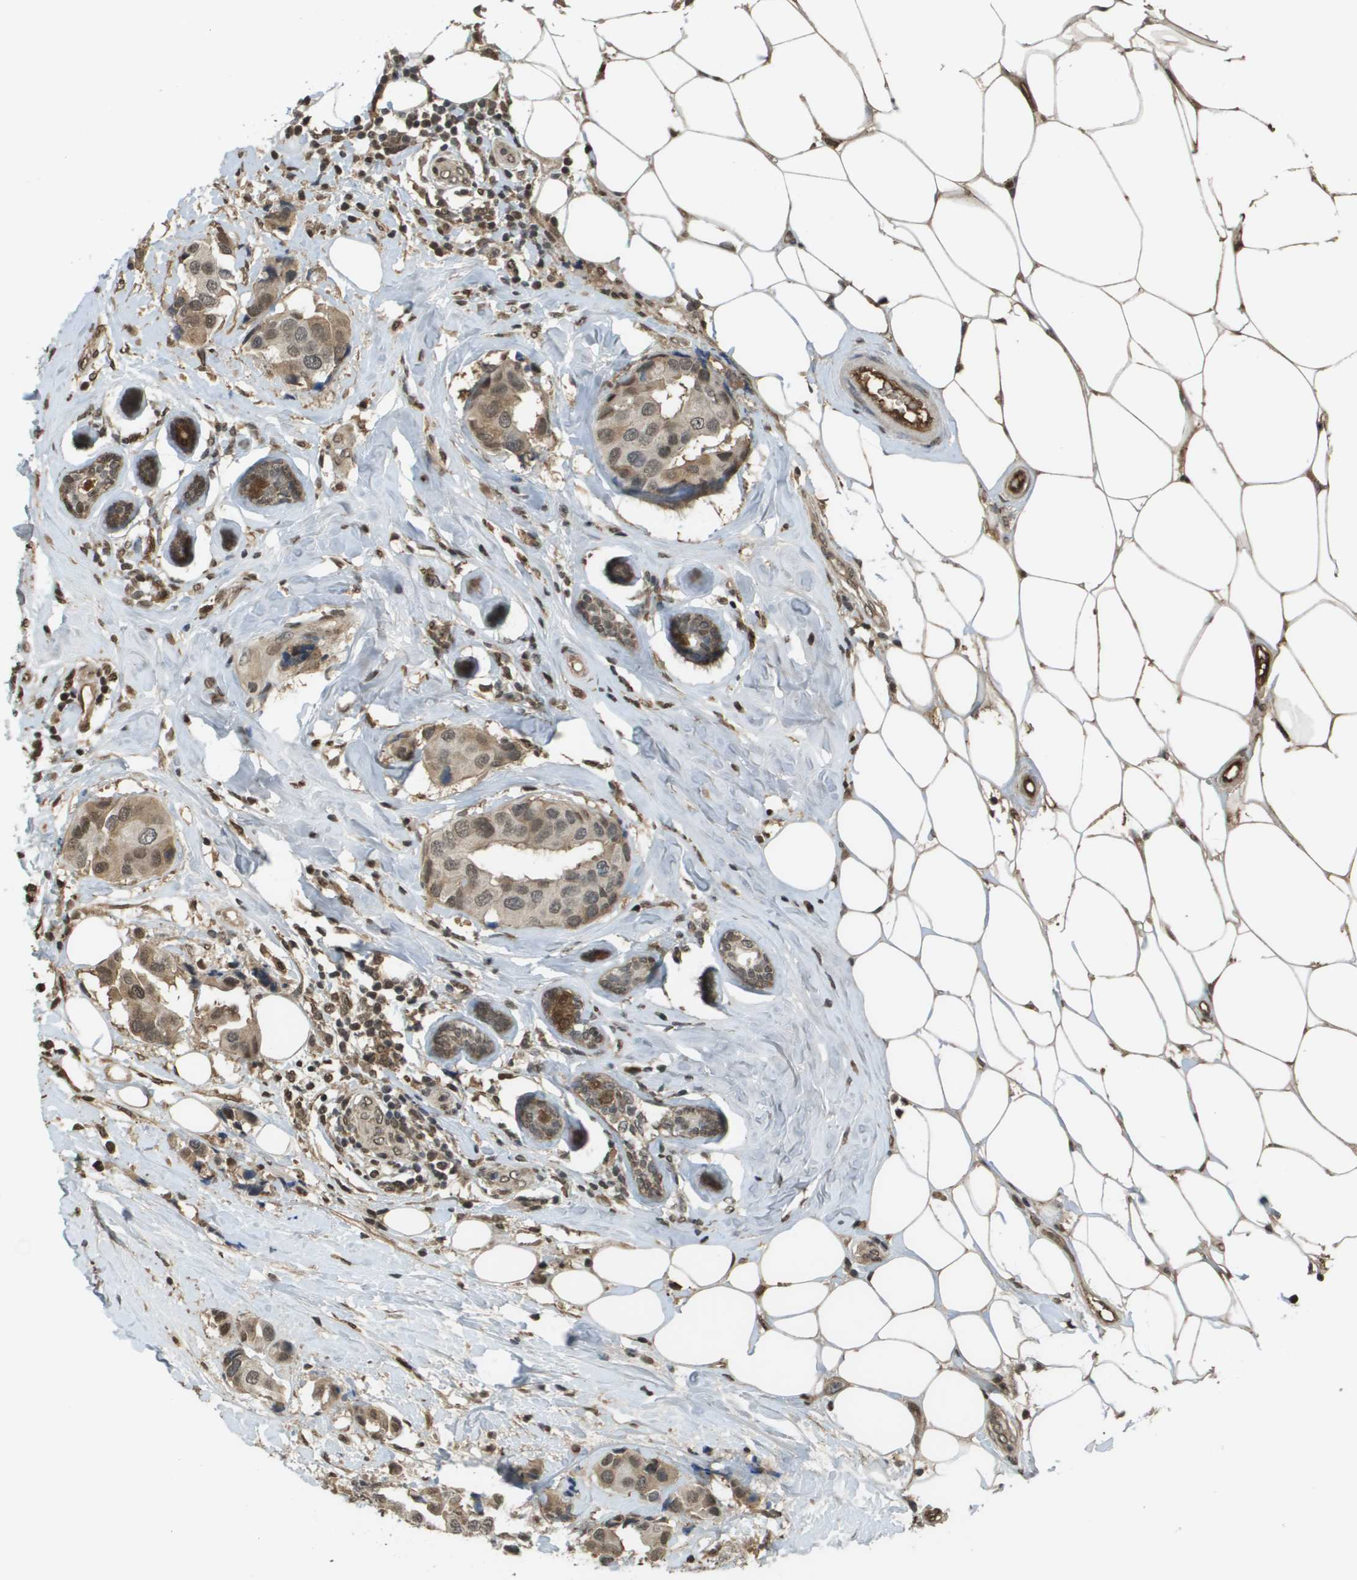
{"staining": {"intensity": "weak", "quantity": ">75%", "location": "cytoplasmic/membranous,nuclear"}, "tissue": "breast cancer", "cell_type": "Tumor cells", "image_type": "cancer", "snomed": [{"axis": "morphology", "description": "Normal tissue, NOS"}, {"axis": "morphology", "description": "Duct carcinoma"}, {"axis": "topography", "description": "Breast"}], "caption": "Human breast cancer (infiltrating ductal carcinoma) stained with a protein marker exhibits weak staining in tumor cells.", "gene": "NDRG2", "patient": {"sex": "female", "age": 39}}